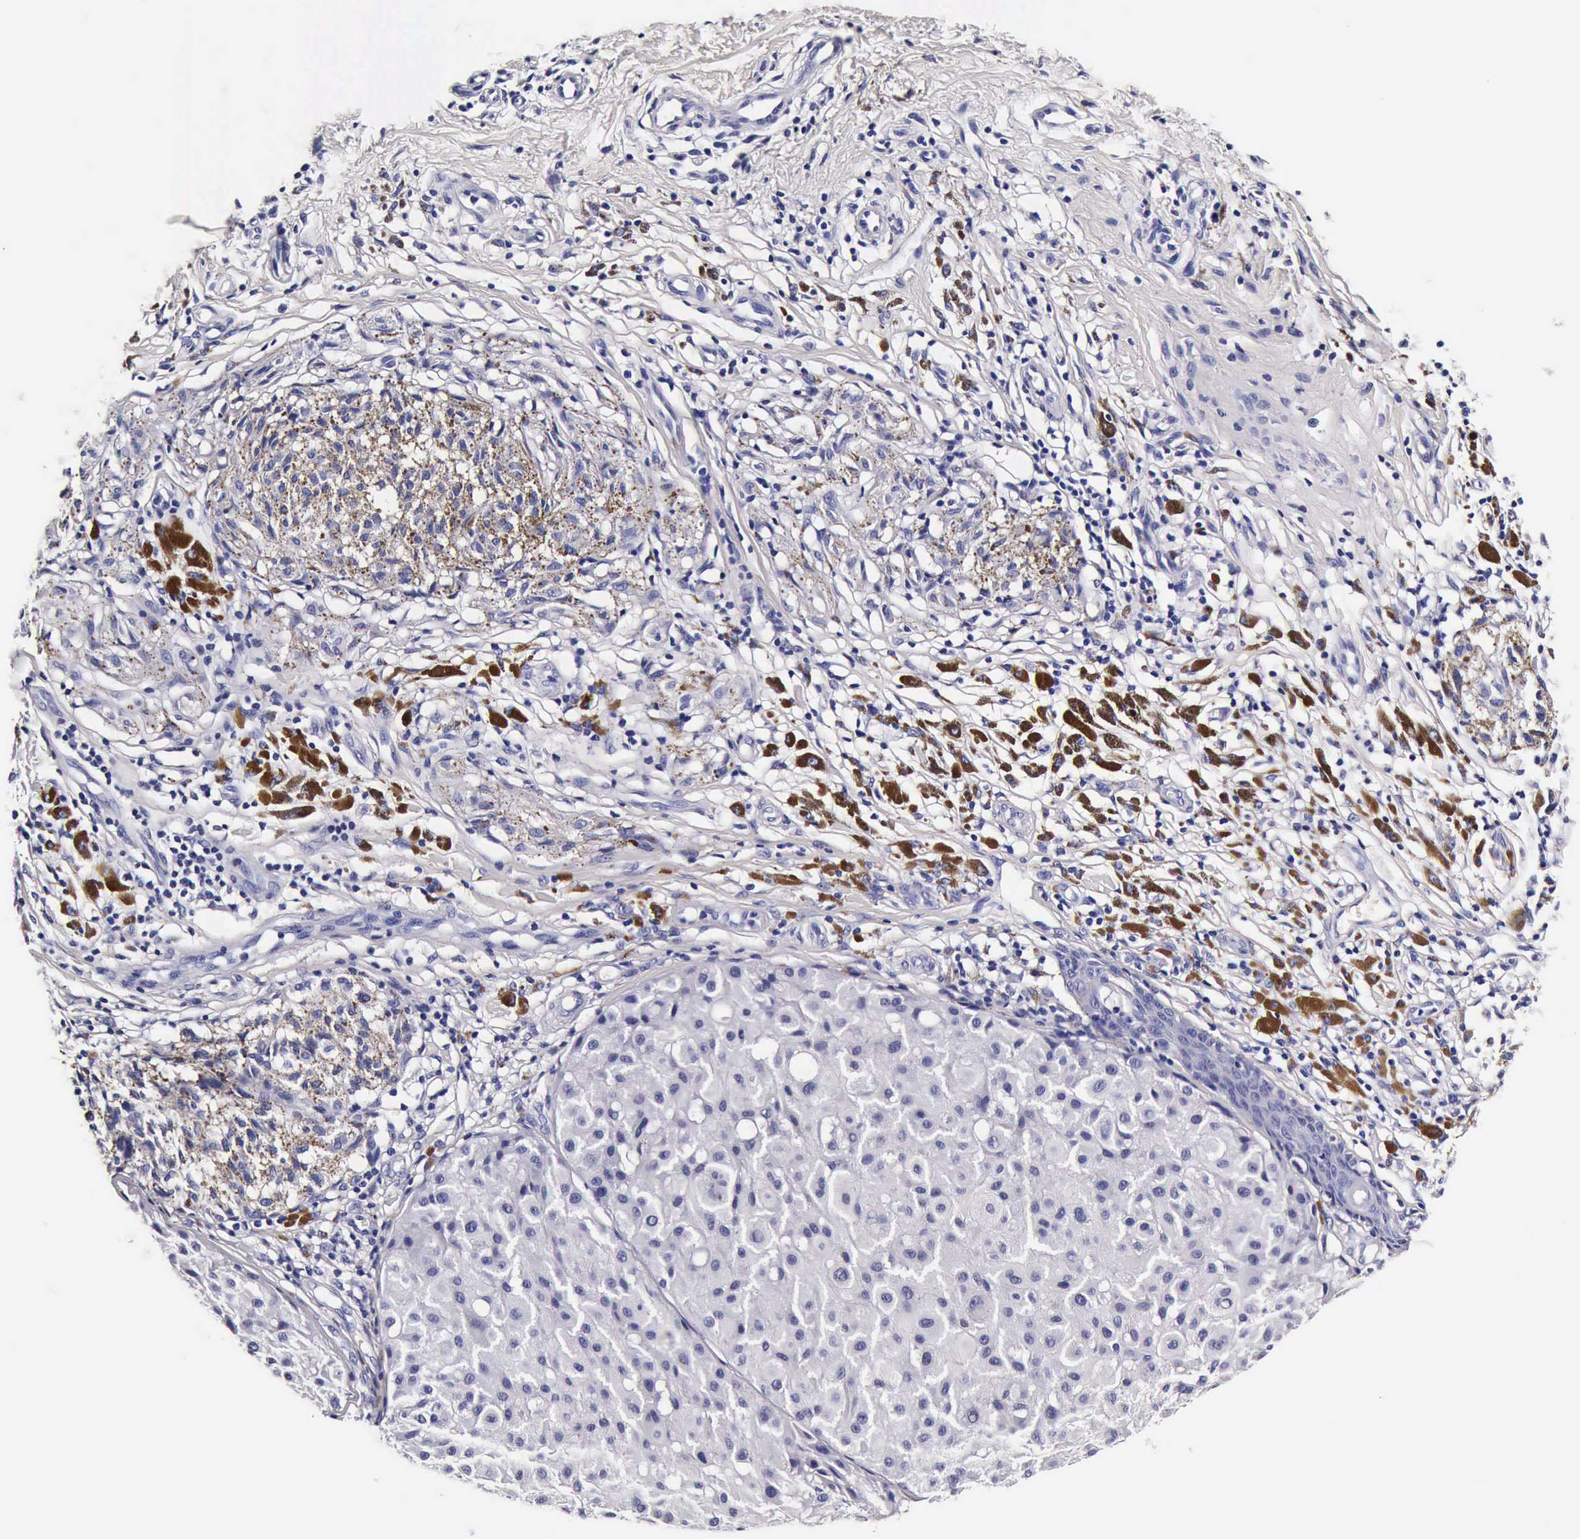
{"staining": {"intensity": "negative", "quantity": "none", "location": "none"}, "tissue": "melanoma", "cell_type": "Tumor cells", "image_type": "cancer", "snomed": [{"axis": "morphology", "description": "Malignant melanoma, NOS"}, {"axis": "topography", "description": "Skin"}], "caption": "High power microscopy micrograph of an immunohistochemistry photomicrograph of melanoma, revealing no significant staining in tumor cells.", "gene": "IAPP", "patient": {"sex": "male", "age": 36}}